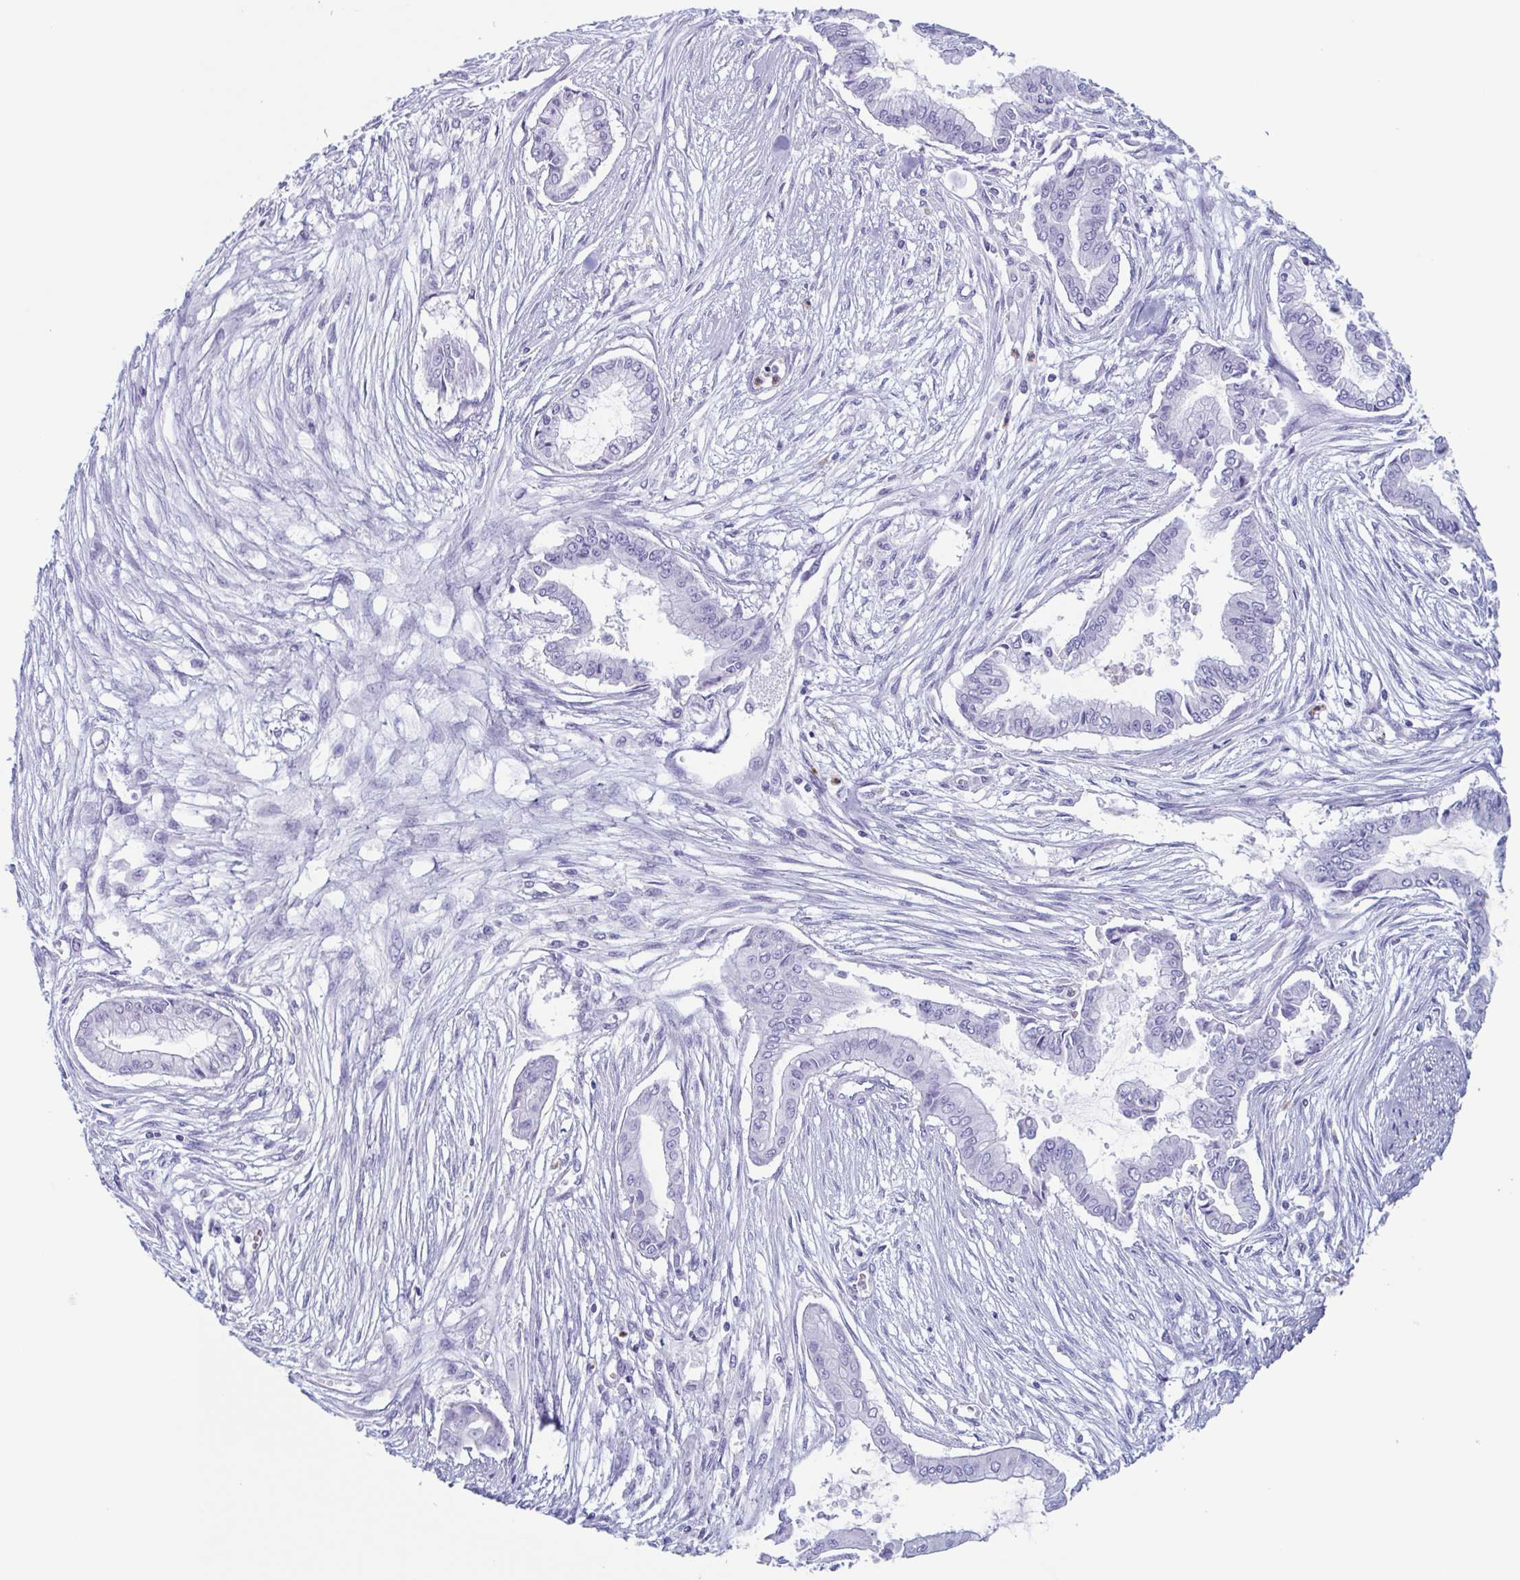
{"staining": {"intensity": "negative", "quantity": "none", "location": "none"}, "tissue": "pancreatic cancer", "cell_type": "Tumor cells", "image_type": "cancer", "snomed": [{"axis": "morphology", "description": "Adenocarcinoma, NOS"}, {"axis": "topography", "description": "Pancreas"}], "caption": "The immunohistochemistry photomicrograph has no significant expression in tumor cells of pancreatic cancer tissue.", "gene": "BPI", "patient": {"sex": "female", "age": 68}}